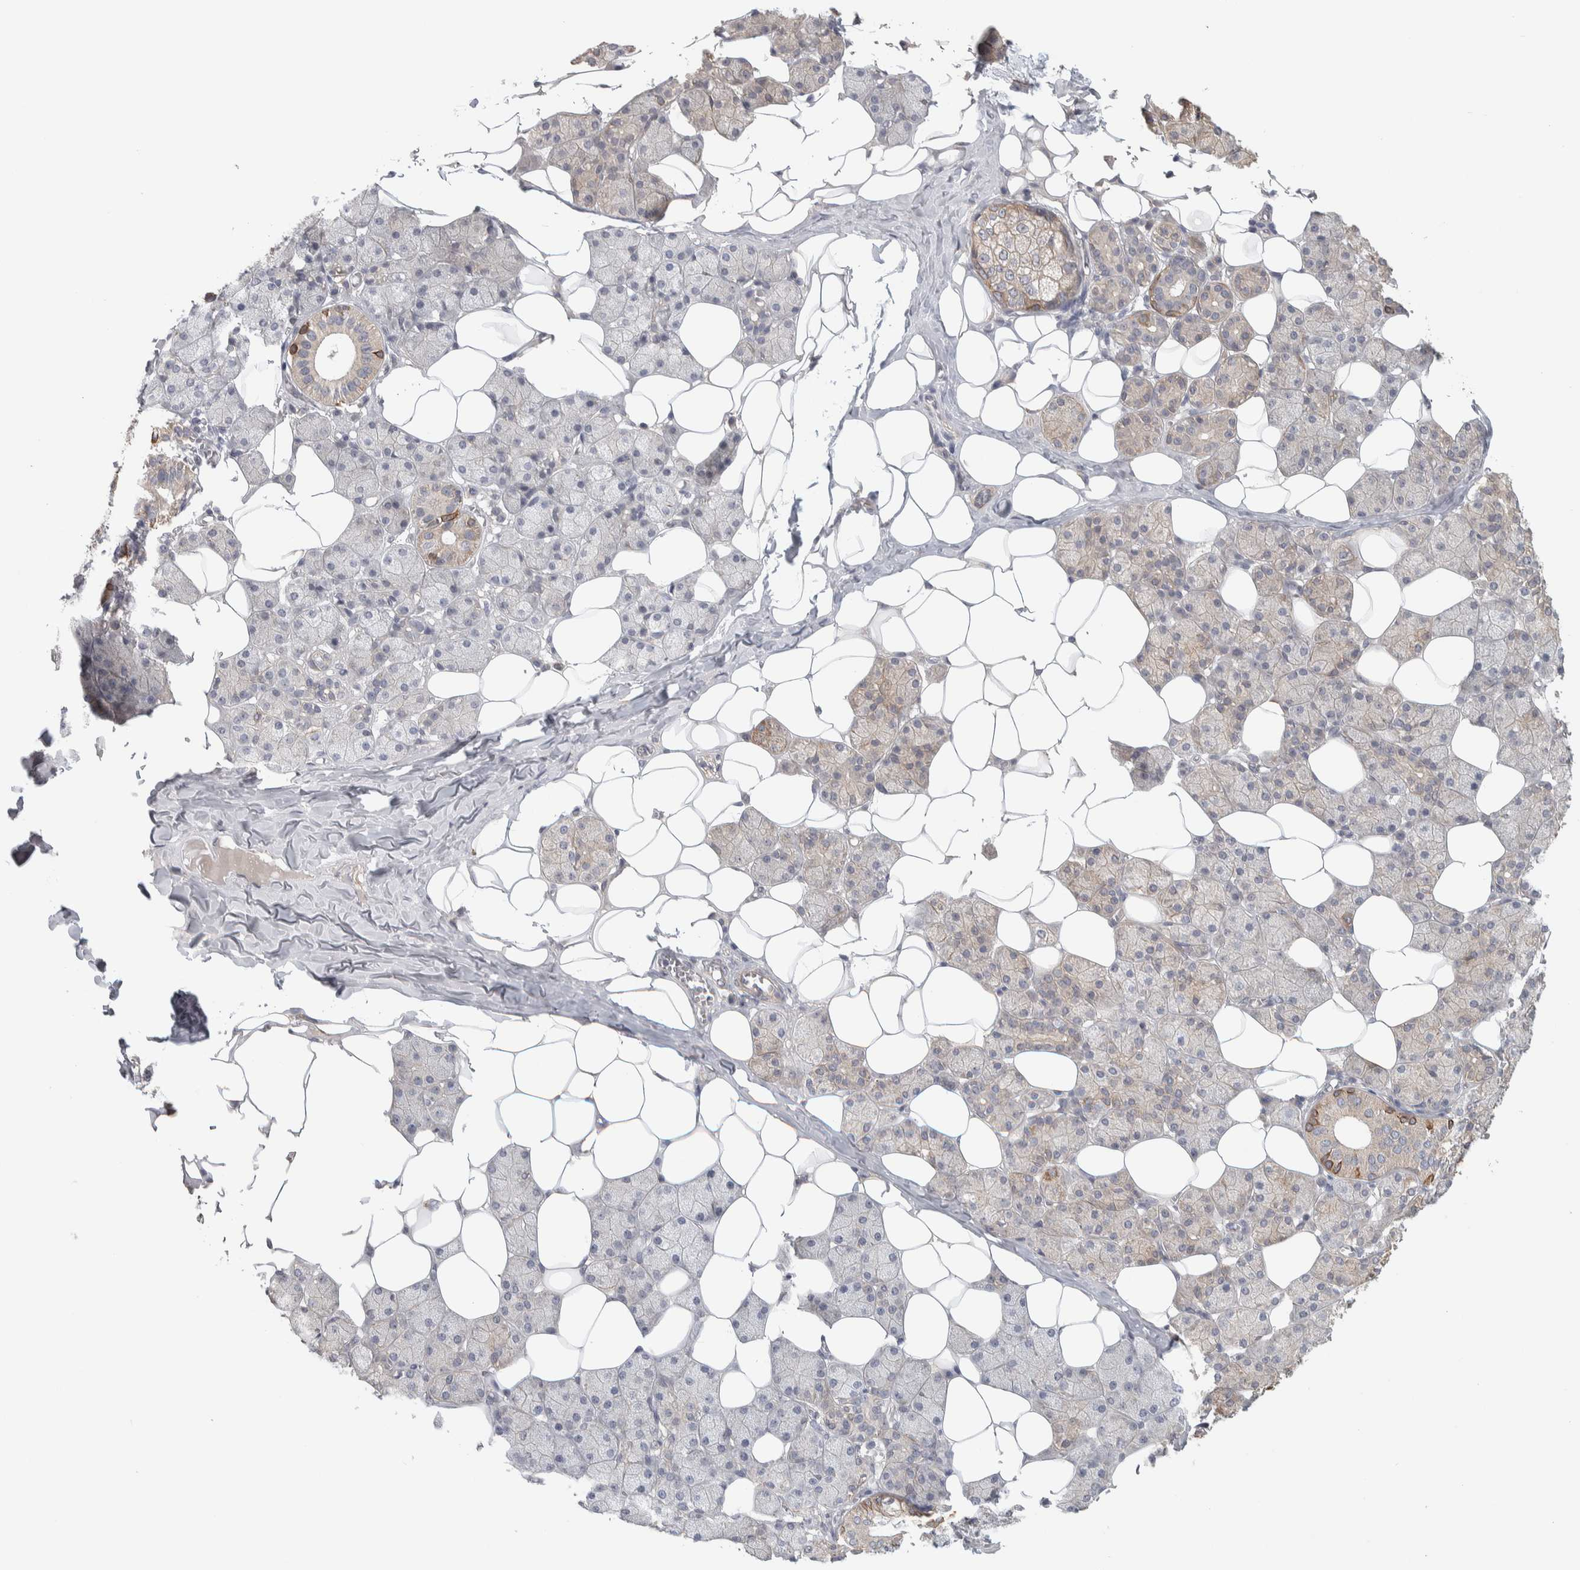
{"staining": {"intensity": "moderate", "quantity": "<25%", "location": "cytoplasmic/membranous"}, "tissue": "salivary gland", "cell_type": "Glandular cells", "image_type": "normal", "snomed": [{"axis": "morphology", "description": "Normal tissue, NOS"}, {"axis": "topography", "description": "Salivary gland"}], "caption": "This is a photomicrograph of immunohistochemistry staining of benign salivary gland, which shows moderate staining in the cytoplasmic/membranous of glandular cells.", "gene": "DCXR", "patient": {"sex": "female", "age": 33}}